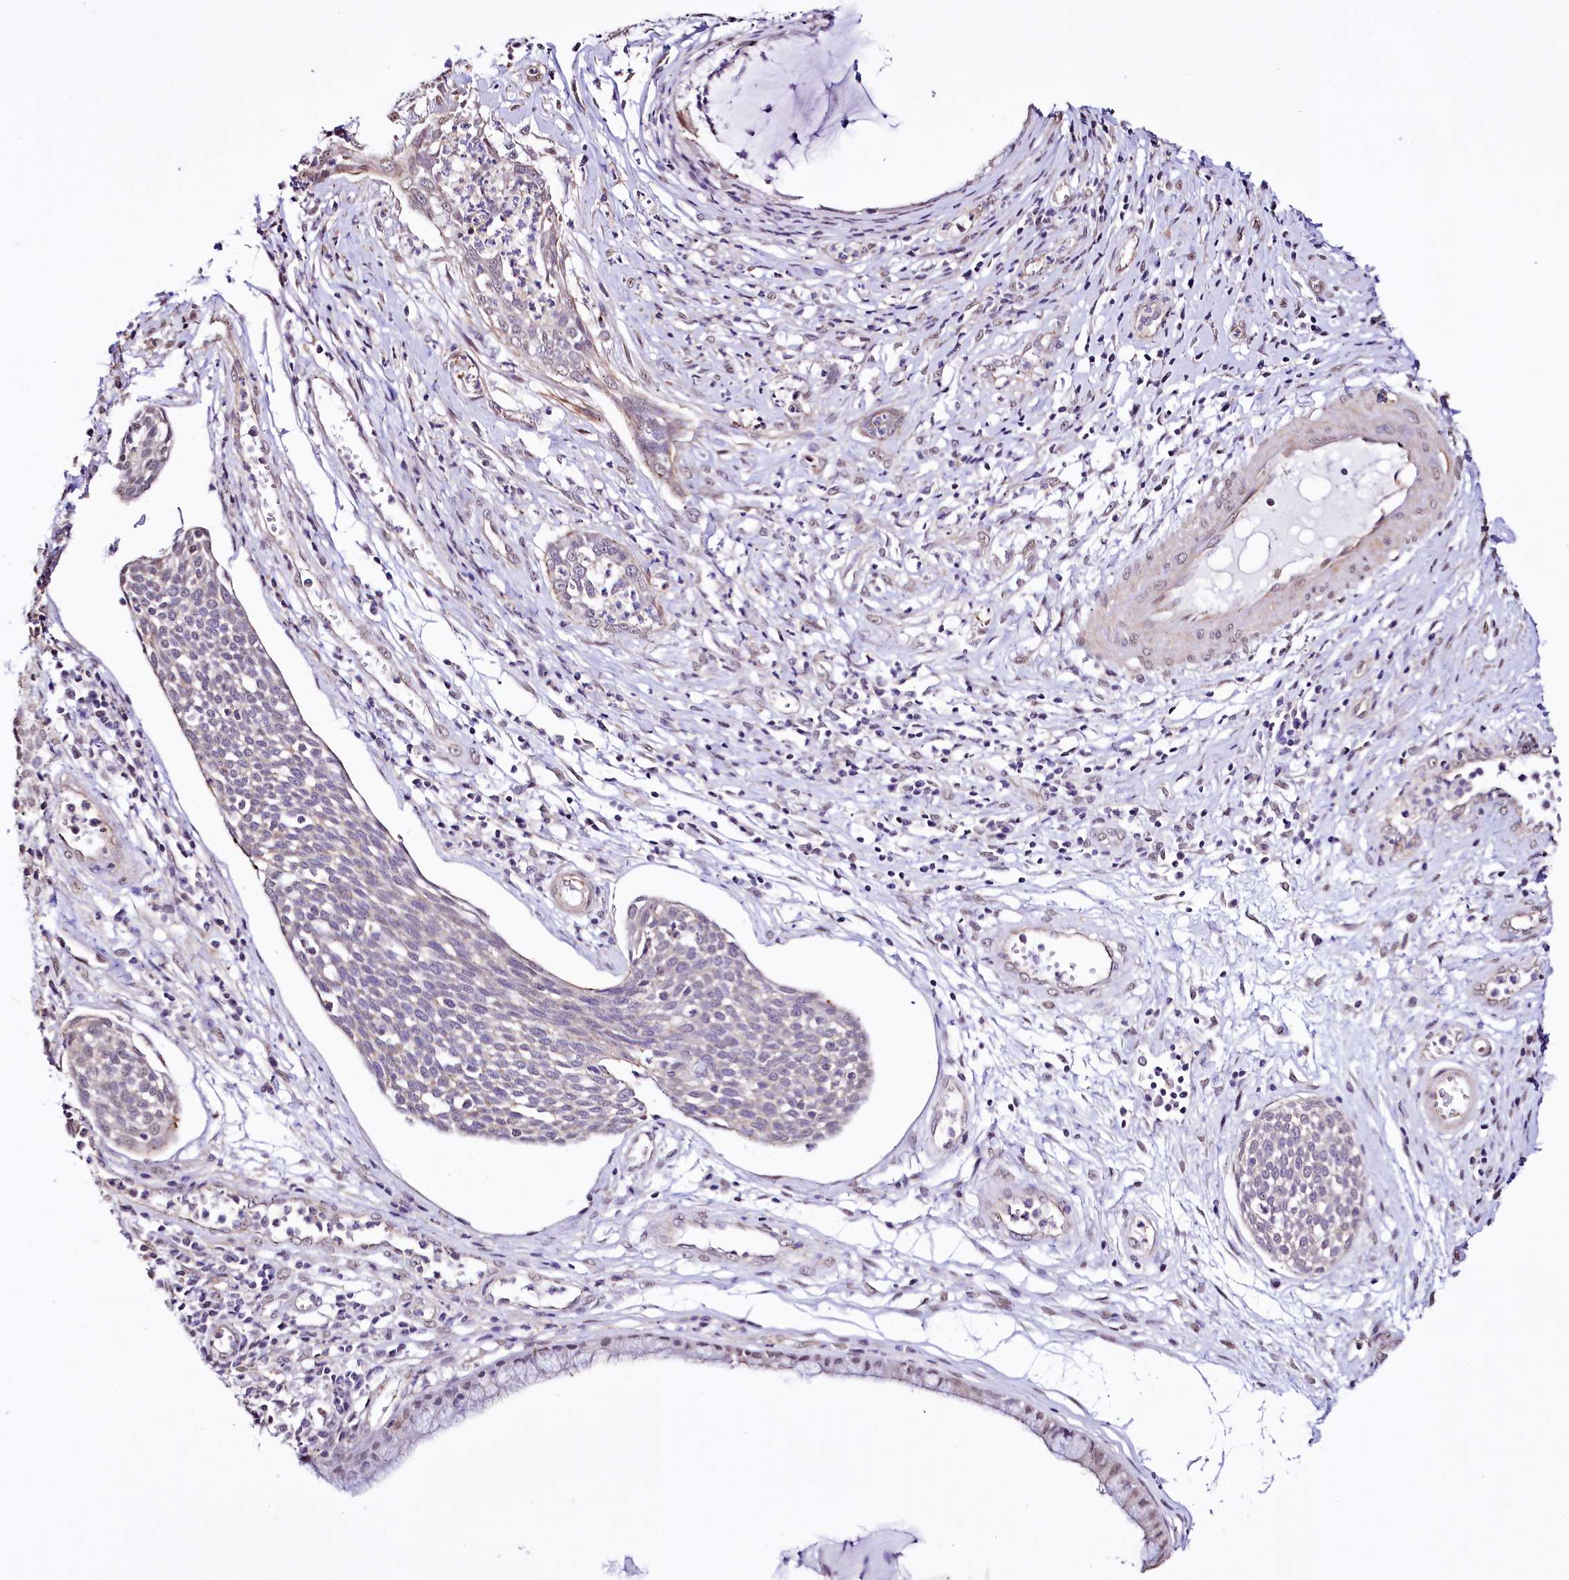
{"staining": {"intensity": "negative", "quantity": "none", "location": "none"}, "tissue": "cervical cancer", "cell_type": "Tumor cells", "image_type": "cancer", "snomed": [{"axis": "morphology", "description": "Squamous cell carcinoma, NOS"}, {"axis": "topography", "description": "Cervix"}], "caption": "An immunohistochemistry micrograph of squamous cell carcinoma (cervical) is shown. There is no staining in tumor cells of squamous cell carcinoma (cervical). (DAB IHC with hematoxylin counter stain).", "gene": "ST7", "patient": {"sex": "female", "age": 34}}